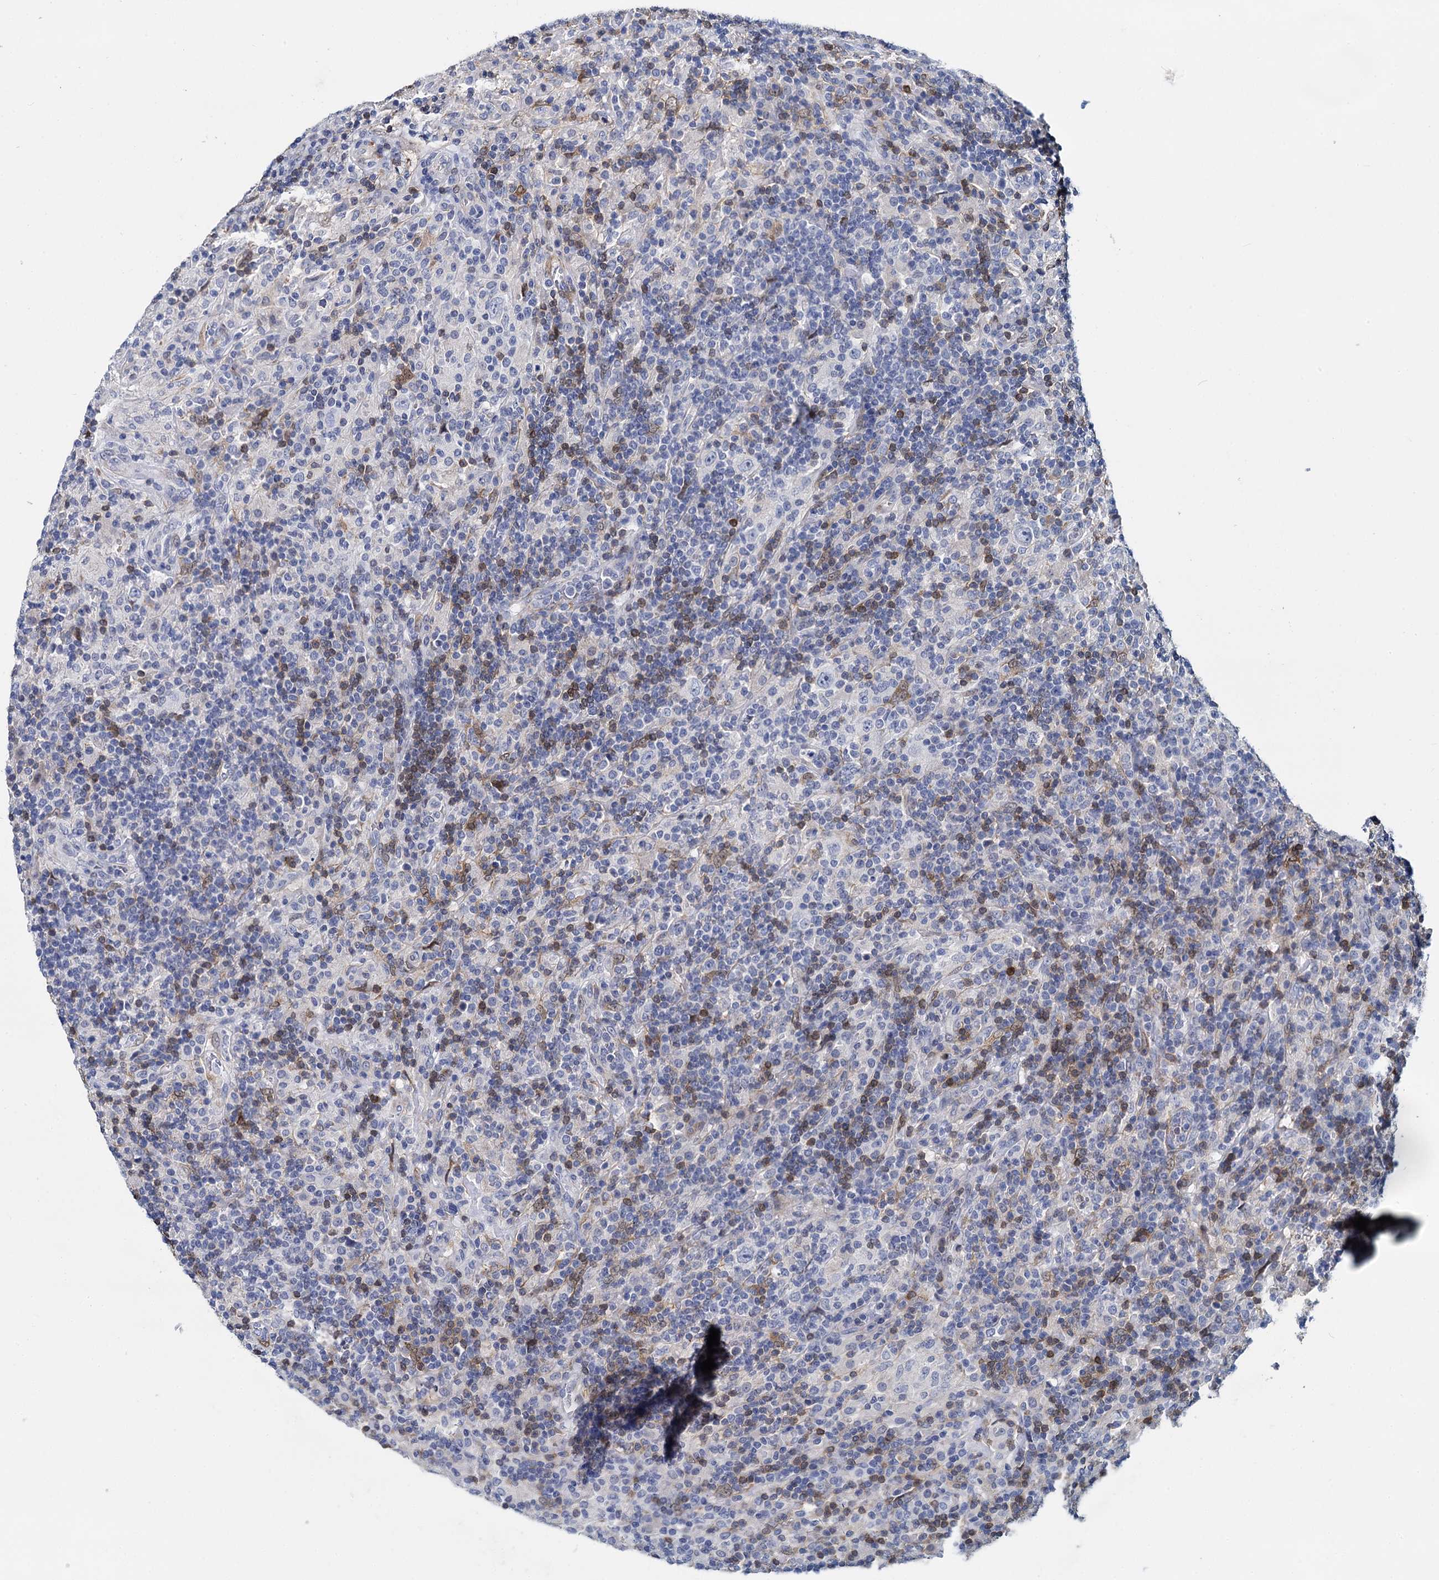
{"staining": {"intensity": "negative", "quantity": "none", "location": "none"}, "tissue": "lymphoma", "cell_type": "Tumor cells", "image_type": "cancer", "snomed": [{"axis": "morphology", "description": "Hodgkin's disease, NOS"}, {"axis": "topography", "description": "Lymph node"}], "caption": "This is an immunohistochemistry photomicrograph of Hodgkin's disease. There is no positivity in tumor cells.", "gene": "GSTM3", "patient": {"sex": "male", "age": 70}}